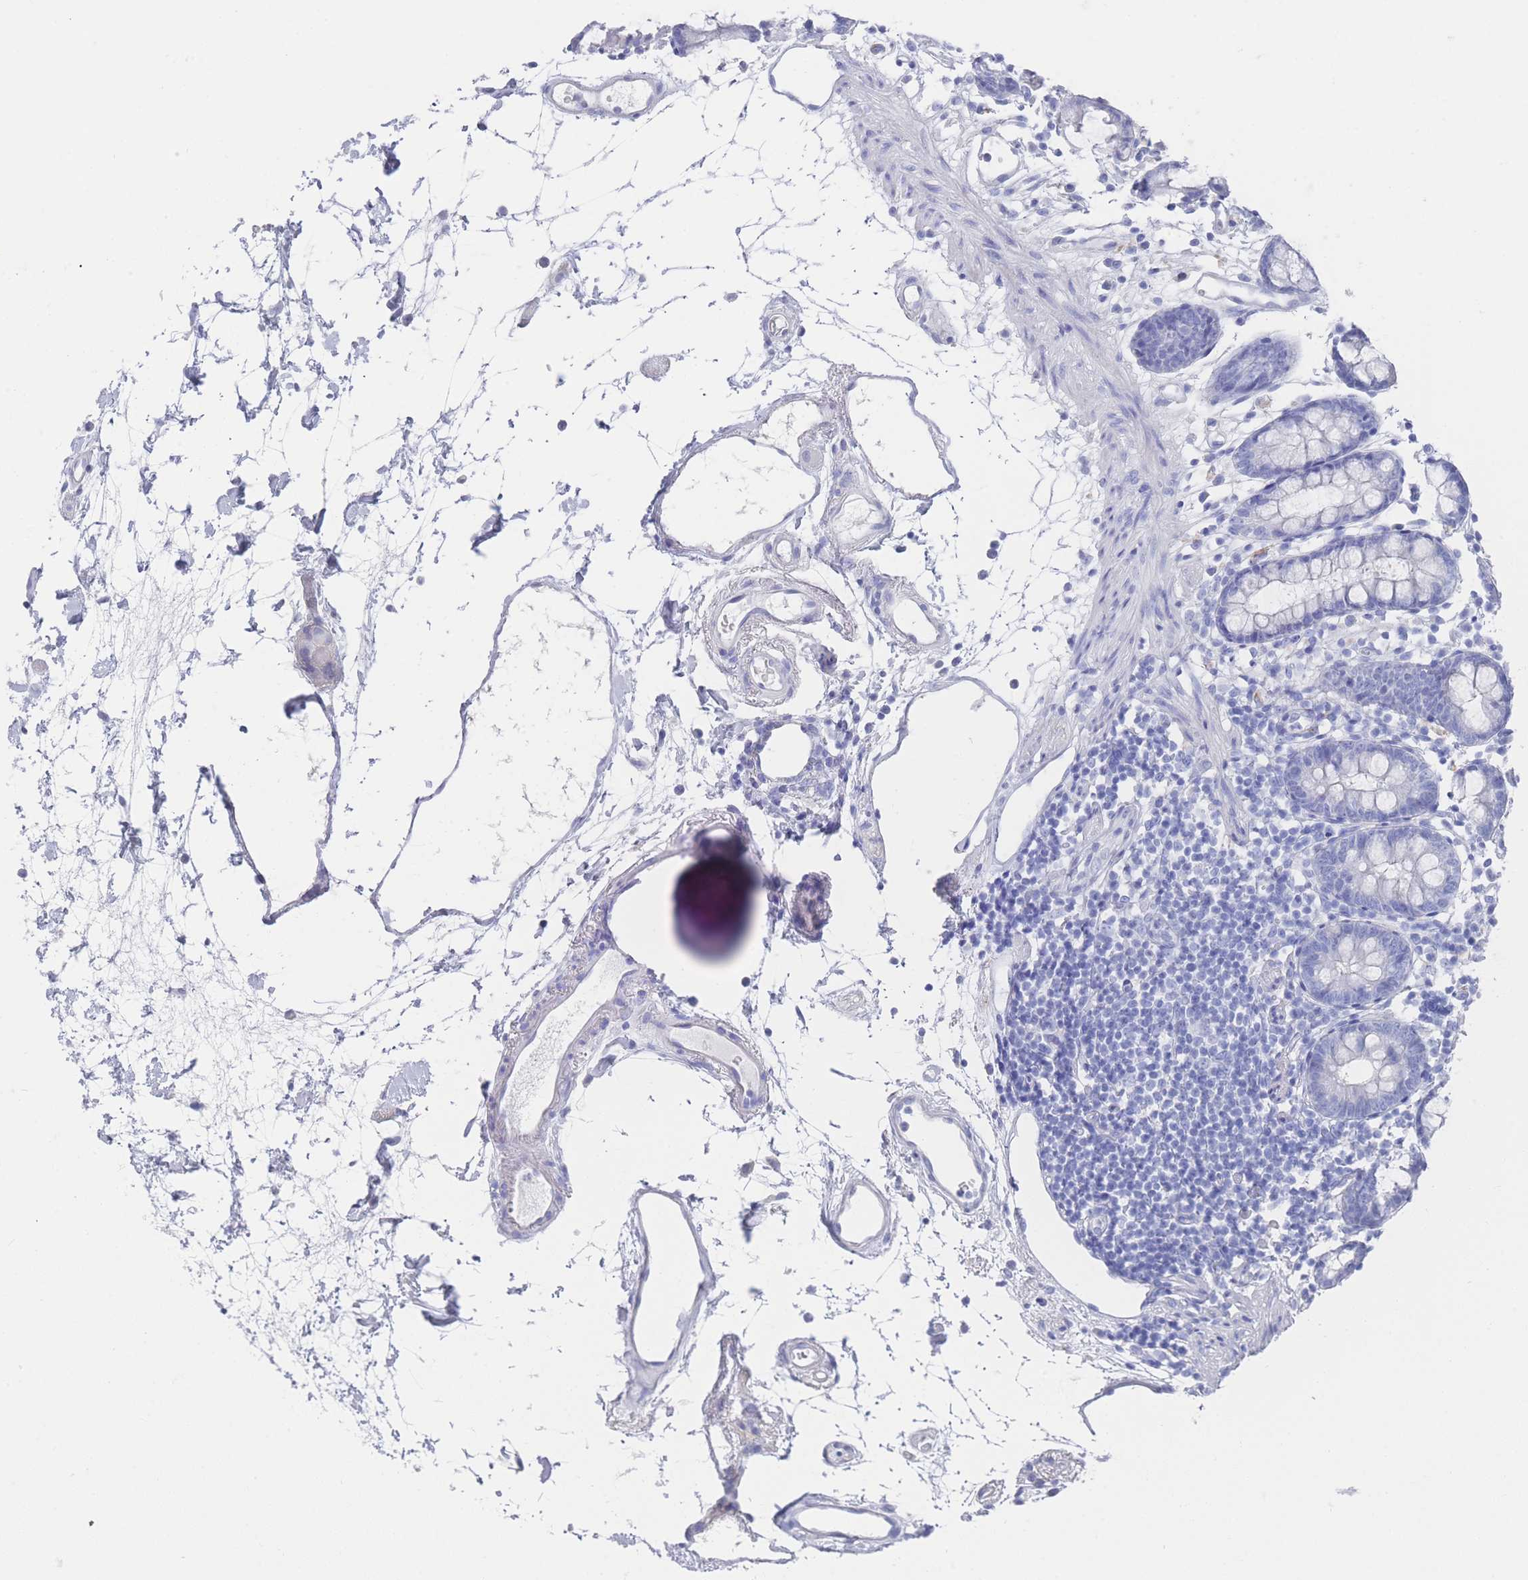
{"staining": {"intensity": "negative", "quantity": "none", "location": "none"}, "tissue": "colon", "cell_type": "Endothelial cells", "image_type": "normal", "snomed": [{"axis": "morphology", "description": "Normal tissue, NOS"}, {"axis": "topography", "description": "Colon"}], "caption": "Colon was stained to show a protein in brown. There is no significant staining in endothelial cells. (Brightfield microscopy of DAB IHC at high magnification).", "gene": "LRRC37A2", "patient": {"sex": "female", "age": 84}}